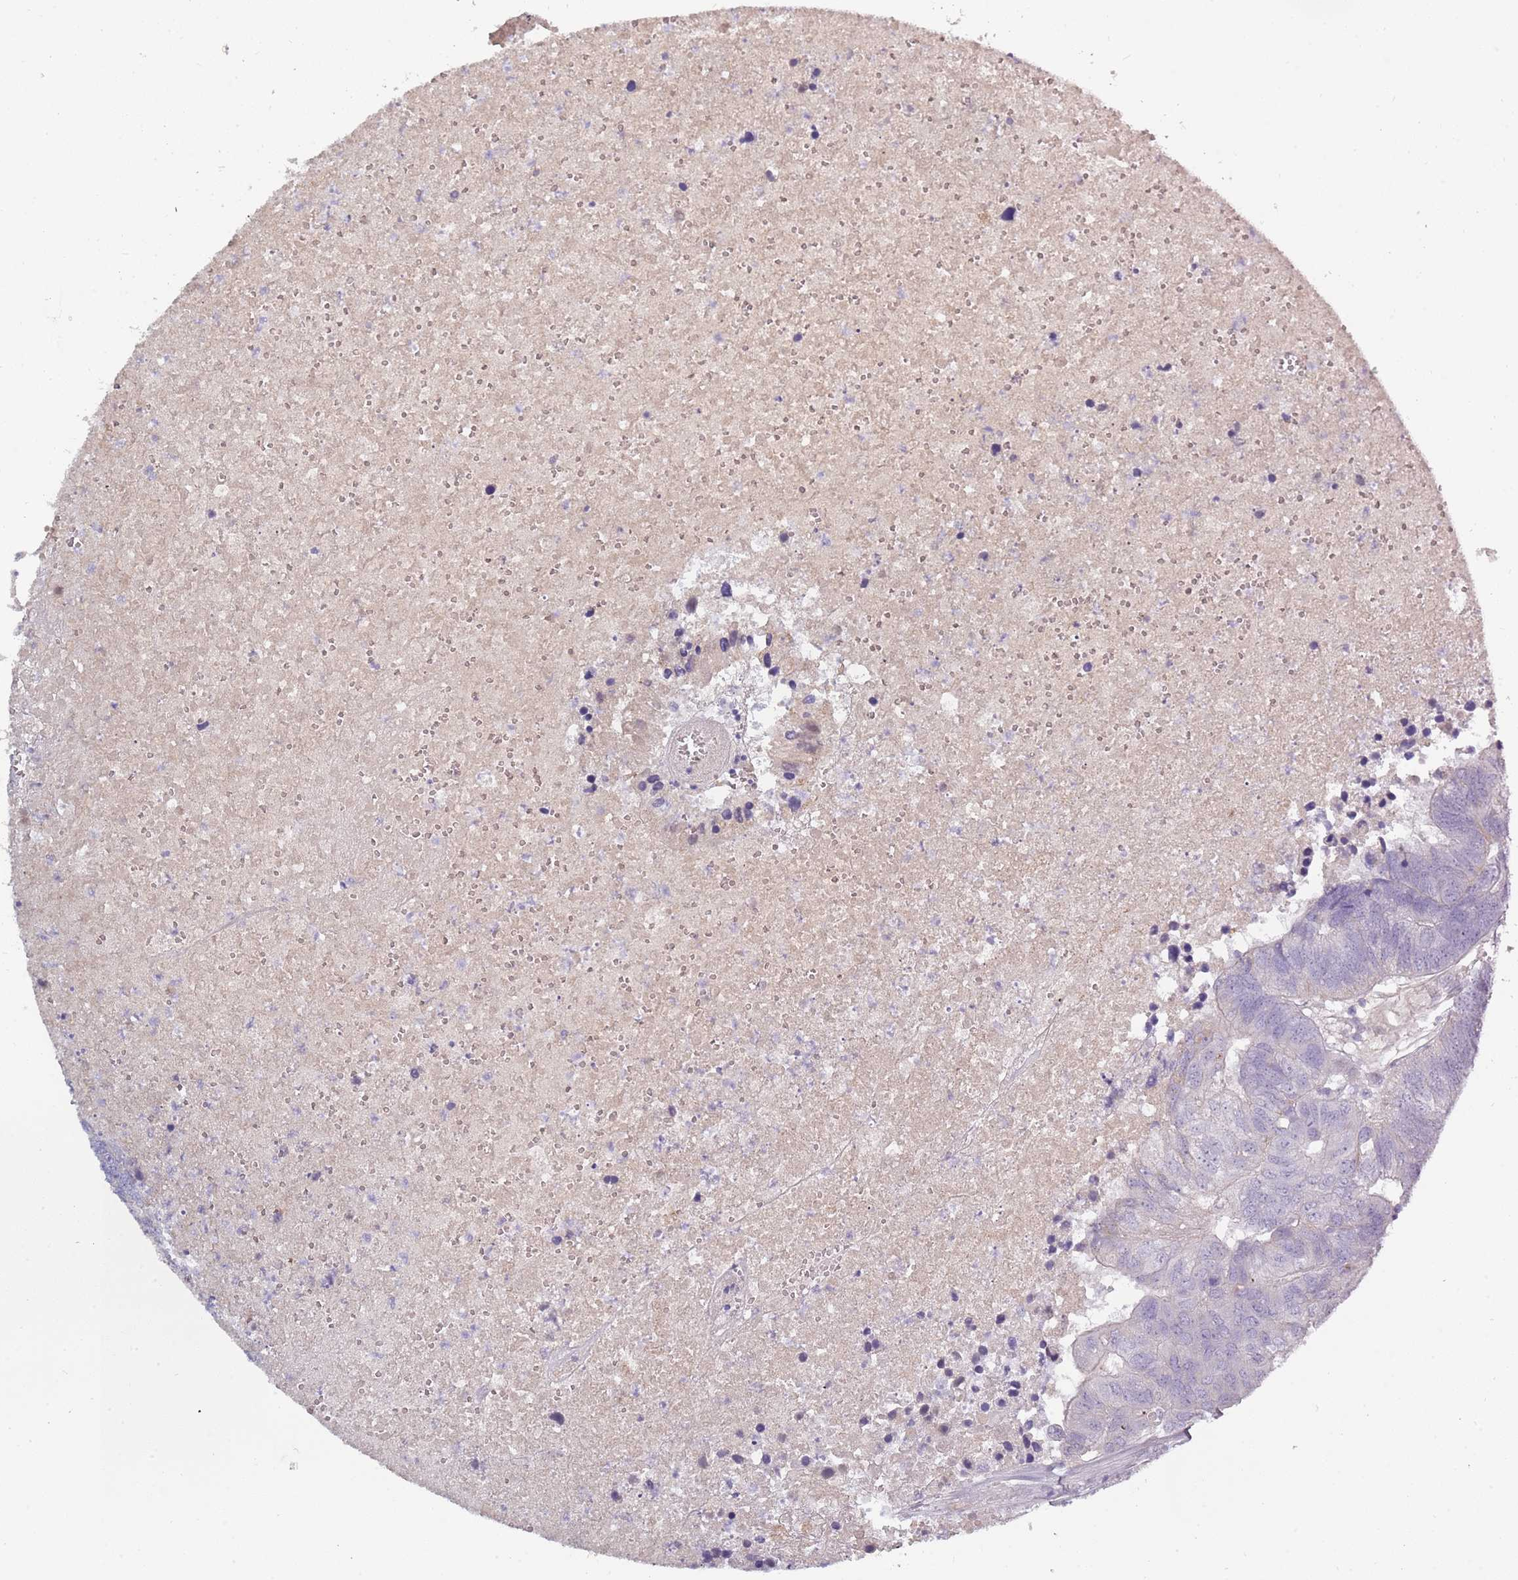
{"staining": {"intensity": "negative", "quantity": "none", "location": "none"}, "tissue": "colorectal cancer", "cell_type": "Tumor cells", "image_type": "cancer", "snomed": [{"axis": "morphology", "description": "Adenocarcinoma, NOS"}, {"axis": "topography", "description": "Colon"}], "caption": "The histopathology image demonstrates no significant staining in tumor cells of adenocarcinoma (colorectal).", "gene": "TNFRSF6B", "patient": {"sex": "female", "age": 48}}